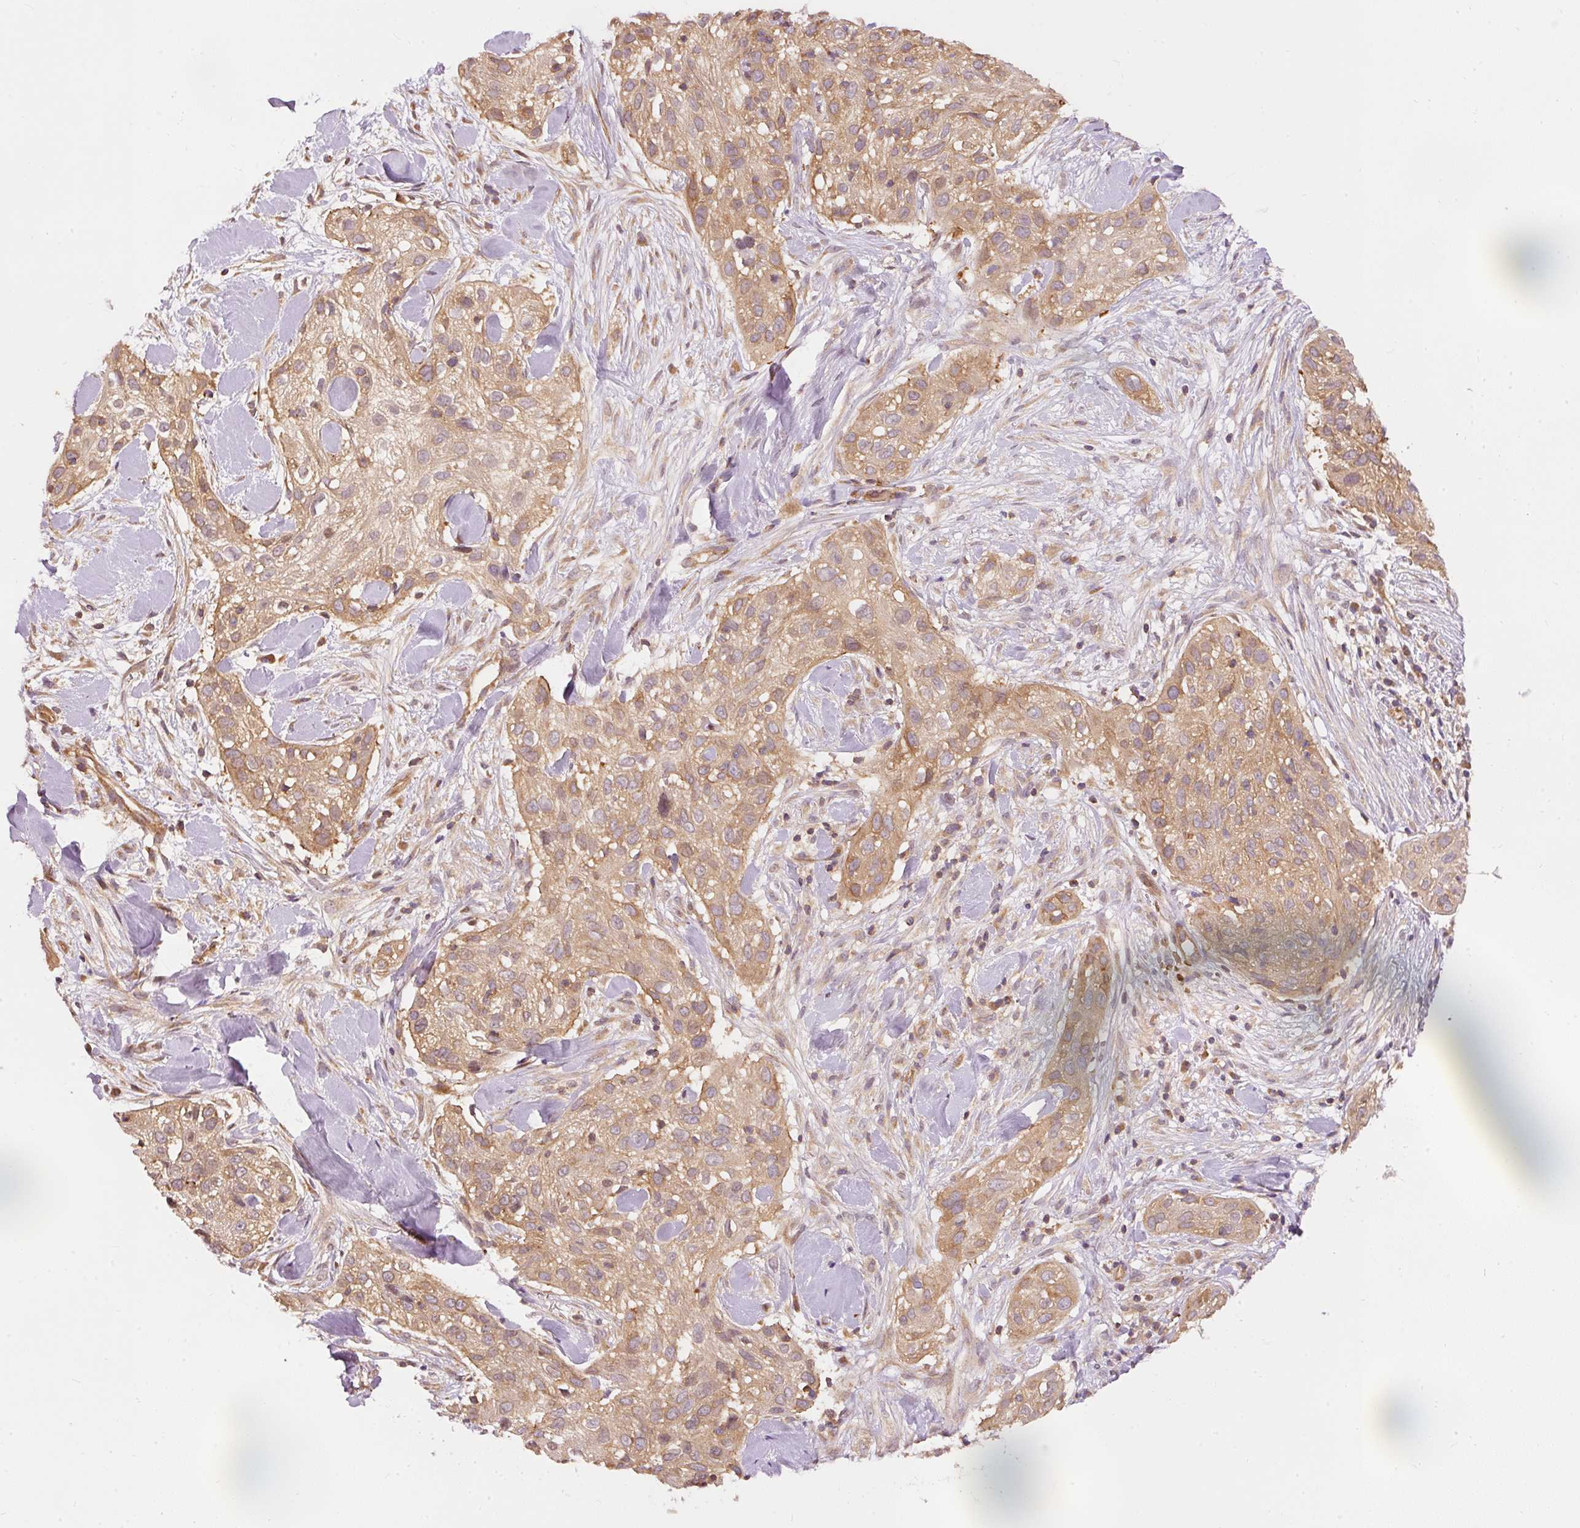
{"staining": {"intensity": "moderate", "quantity": ">75%", "location": "cytoplasmic/membranous"}, "tissue": "skin cancer", "cell_type": "Tumor cells", "image_type": "cancer", "snomed": [{"axis": "morphology", "description": "Squamous cell carcinoma, NOS"}, {"axis": "topography", "description": "Skin"}], "caption": "An image of squamous cell carcinoma (skin) stained for a protein reveals moderate cytoplasmic/membranous brown staining in tumor cells.", "gene": "ADCY4", "patient": {"sex": "male", "age": 82}}